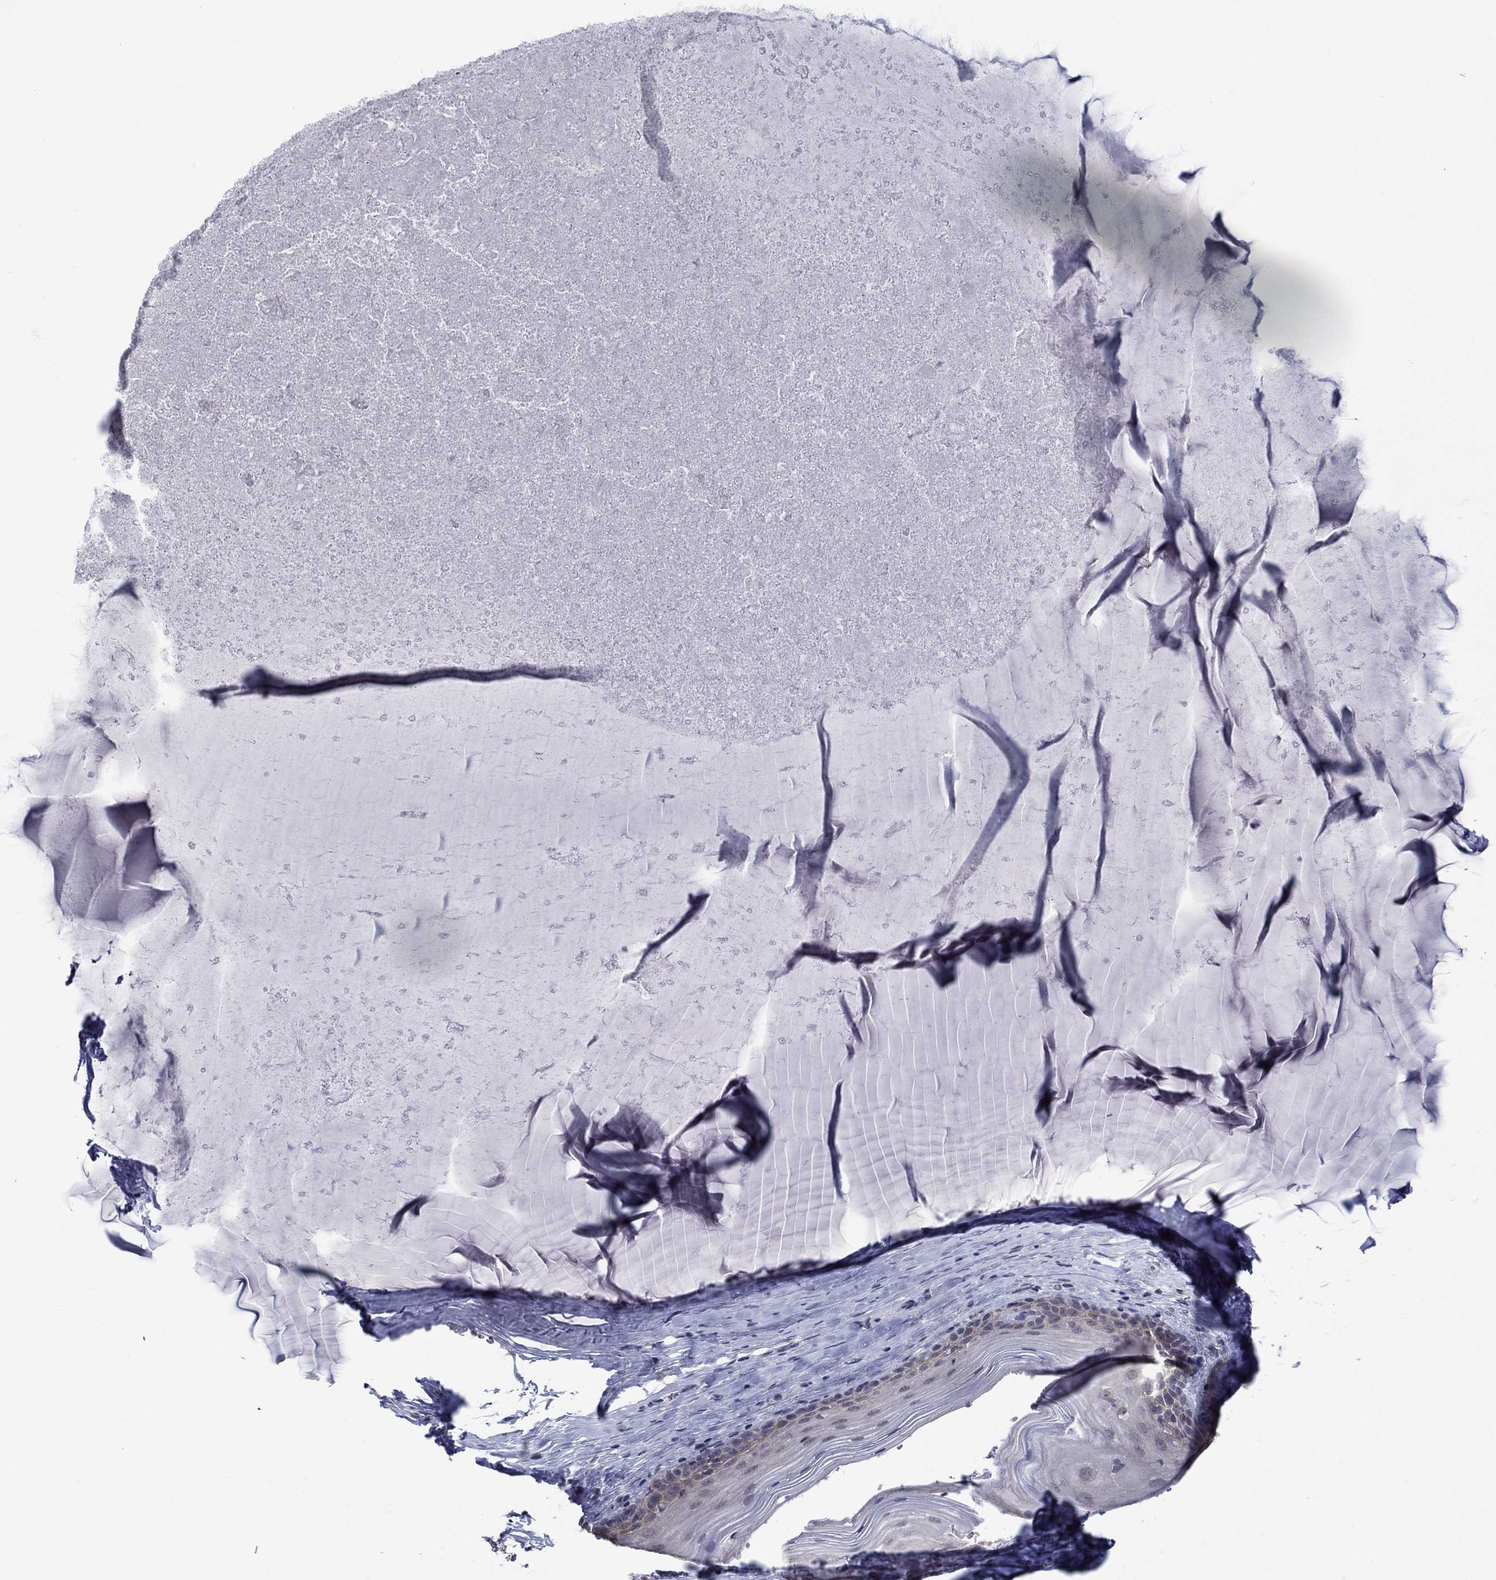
{"staining": {"intensity": "weak", "quantity": "<25%", "location": "cytoplasmic/membranous"}, "tissue": "cervix", "cell_type": "Glandular cells", "image_type": "normal", "snomed": [{"axis": "morphology", "description": "Normal tissue, NOS"}, {"axis": "topography", "description": "Cervix"}], "caption": "Immunohistochemistry (IHC) histopathology image of benign cervix stained for a protein (brown), which demonstrates no expression in glandular cells. Brightfield microscopy of IHC stained with DAB (3,3'-diaminobenzidine) (brown) and hematoxylin (blue), captured at high magnification.", "gene": "SPATA33", "patient": {"sex": "female", "age": 40}}